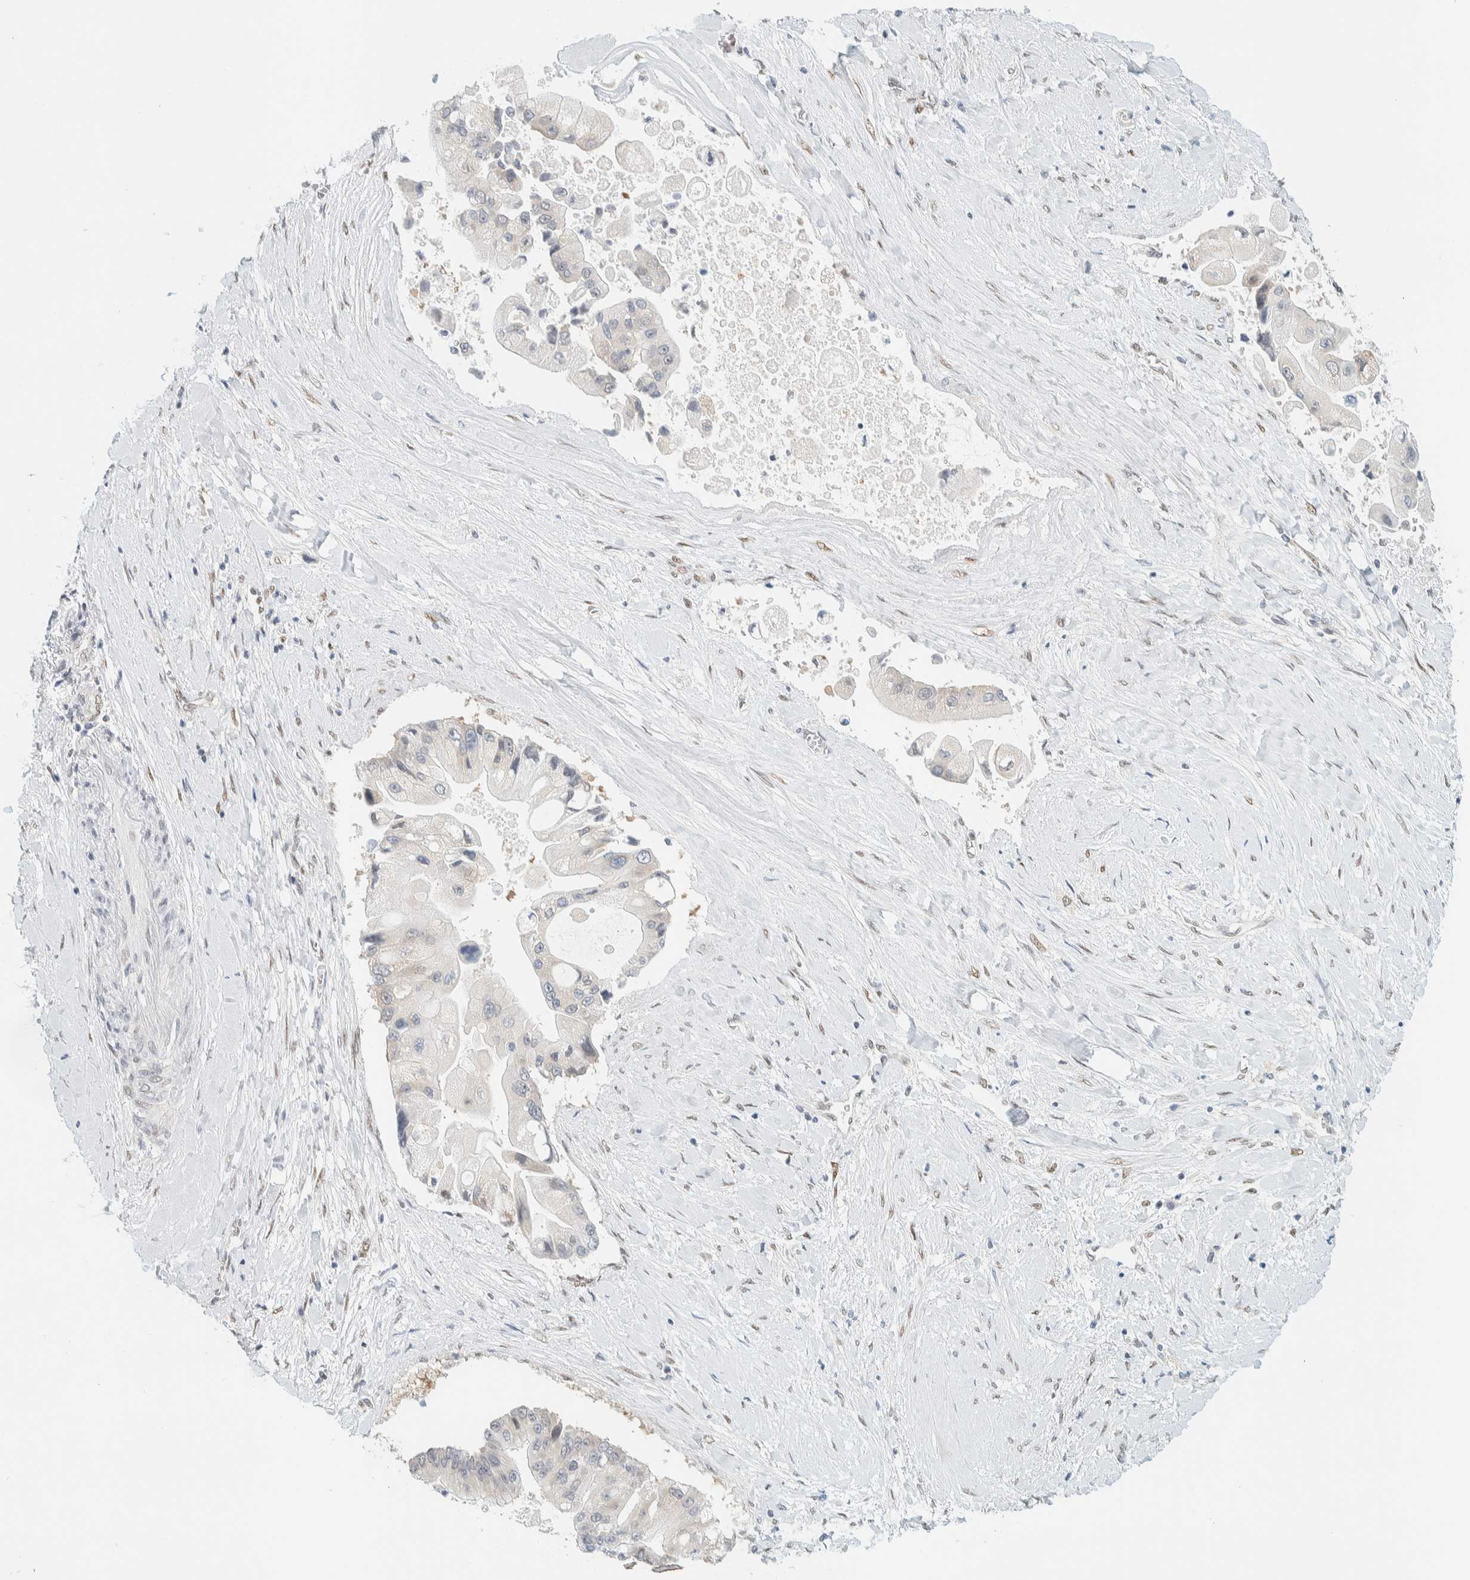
{"staining": {"intensity": "negative", "quantity": "none", "location": "none"}, "tissue": "liver cancer", "cell_type": "Tumor cells", "image_type": "cancer", "snomed": [{"axis": "morphology", "description": "Cholangiocarcinoma"}, {"axis": "topography", "description": "Liver"}], "caption": "Immunohistochemical staining of human cholangiocarcinoma (liver) displays no significant expression in tumor cells. (DAB (3,3'-diaminobenzidine) immunohistochemistry, high magnification).", "gene": "ZNF683", "patient": {"sex": "male", "age": 50}}